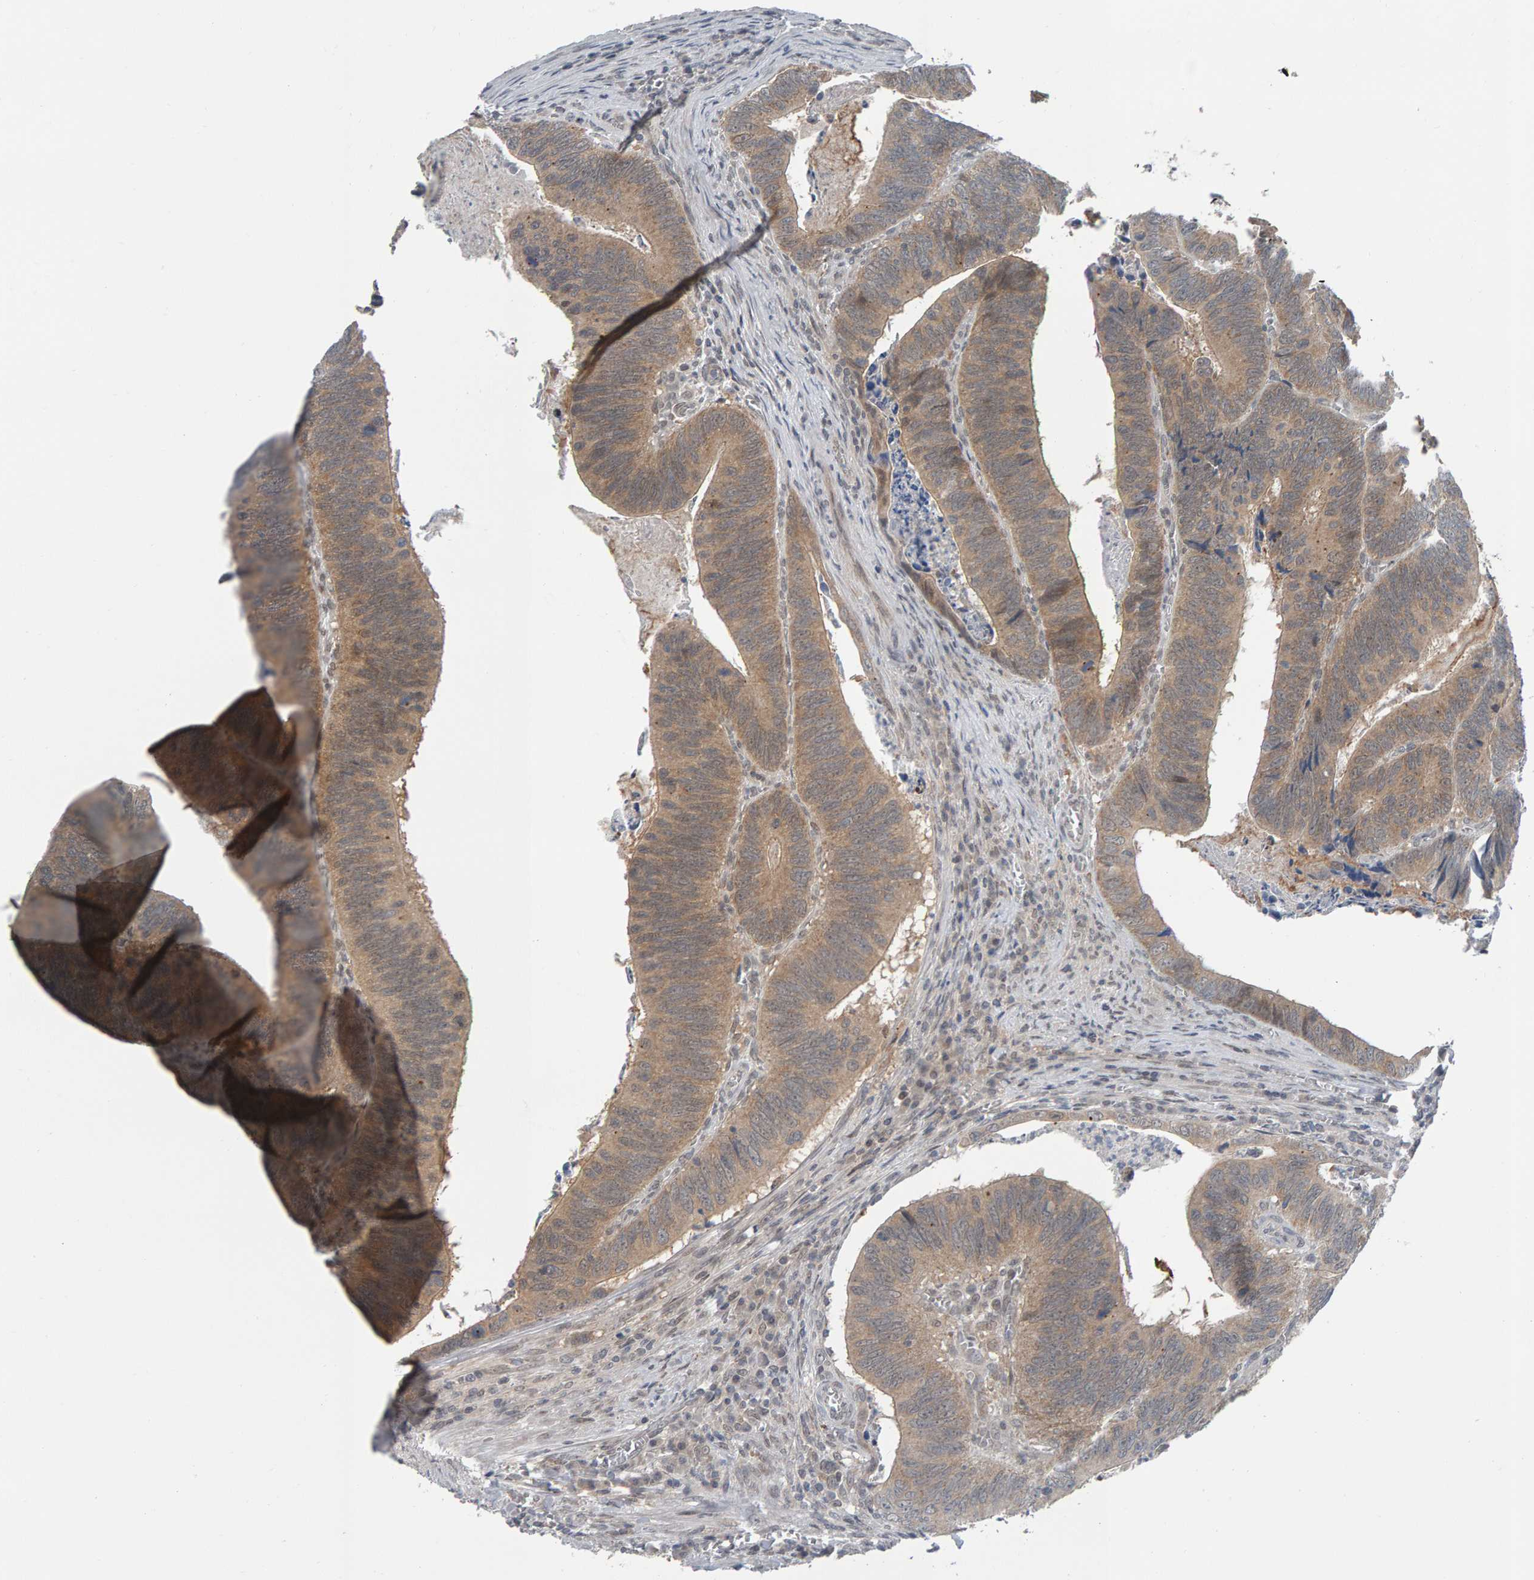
{"staining": {"intensity": "weak", "quantity": ">75%", "location": "cytoplasmic/membranous"}, "tissue": "colorectal cancer", "cell_type": "Tumor cells", "image_type": "cancer", "snomed": [{"axis": "morphology", "description": "Inflammation, NOS"}, {"axis": "morphology", "description": "Adenocarcinoma, NOS"}, {"axis": "topography", "description": "Colon"}], "caption": "Adenocarcinoma (colorectal) tissue shows weak cytoplasmic/membranous expression in approximately >75% of tumor cells, visualized by immunohistochemistry.", "gene": "COASY", "patient": {"sex": "male", "age": 72}}